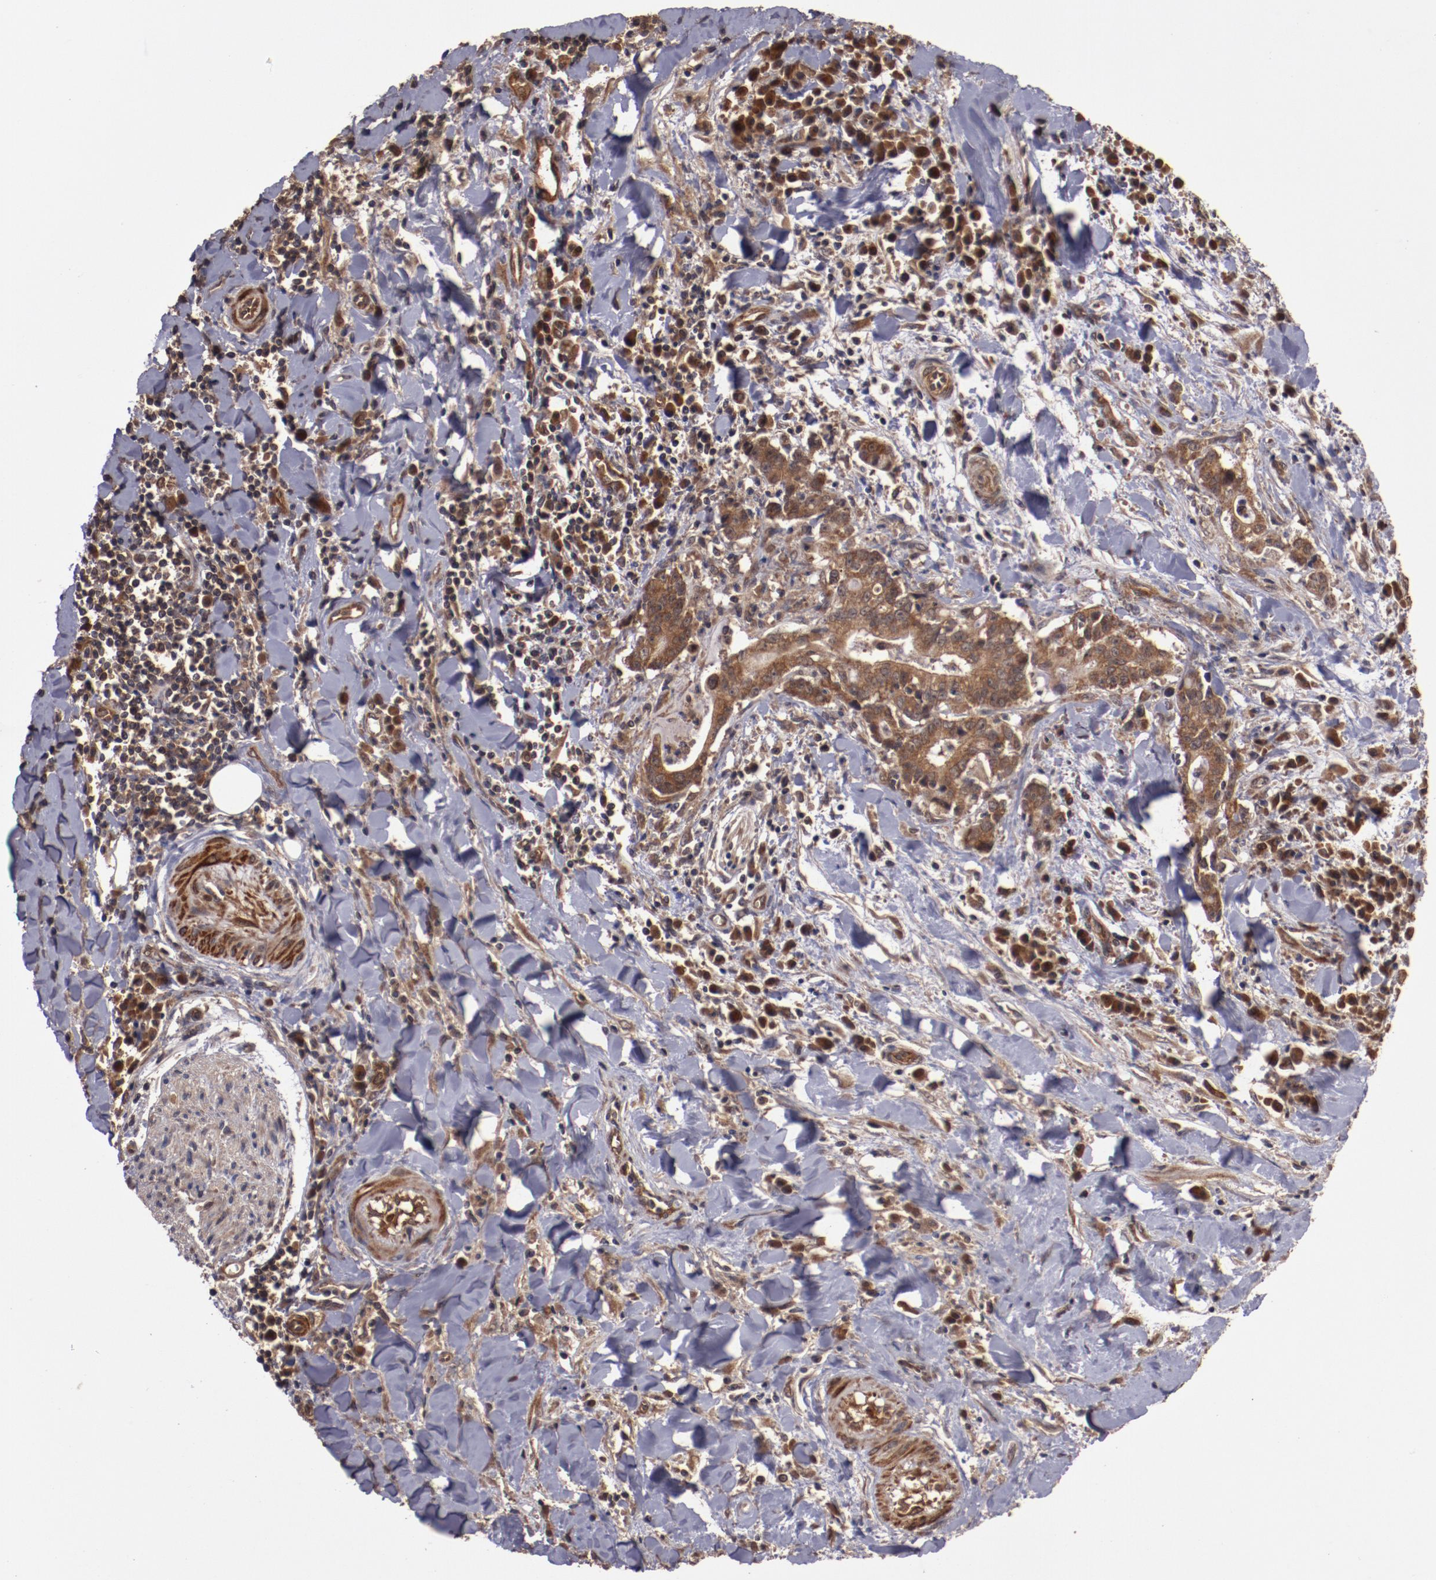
{"staining": {"intensity": "strong", "quantity": ">75%", "location": "cytoplasmic/membranous"}, "tissue": "liver cancer", "cell_type": "Tumor cells", "image_type": "cancer", "snomed": [{"axis": "morphology", "description": "Cholangiocarcinoma"}, {"axis": "topography", "description": "Liver"}], "caption": "Protein staining displays strong cytoplasmic/membranous positivity in about >75% of tumor cells in cholangiocarcinoma (liver).", "gene": "TXNDC16", "patient": {"sex": "male", "age": 57}}